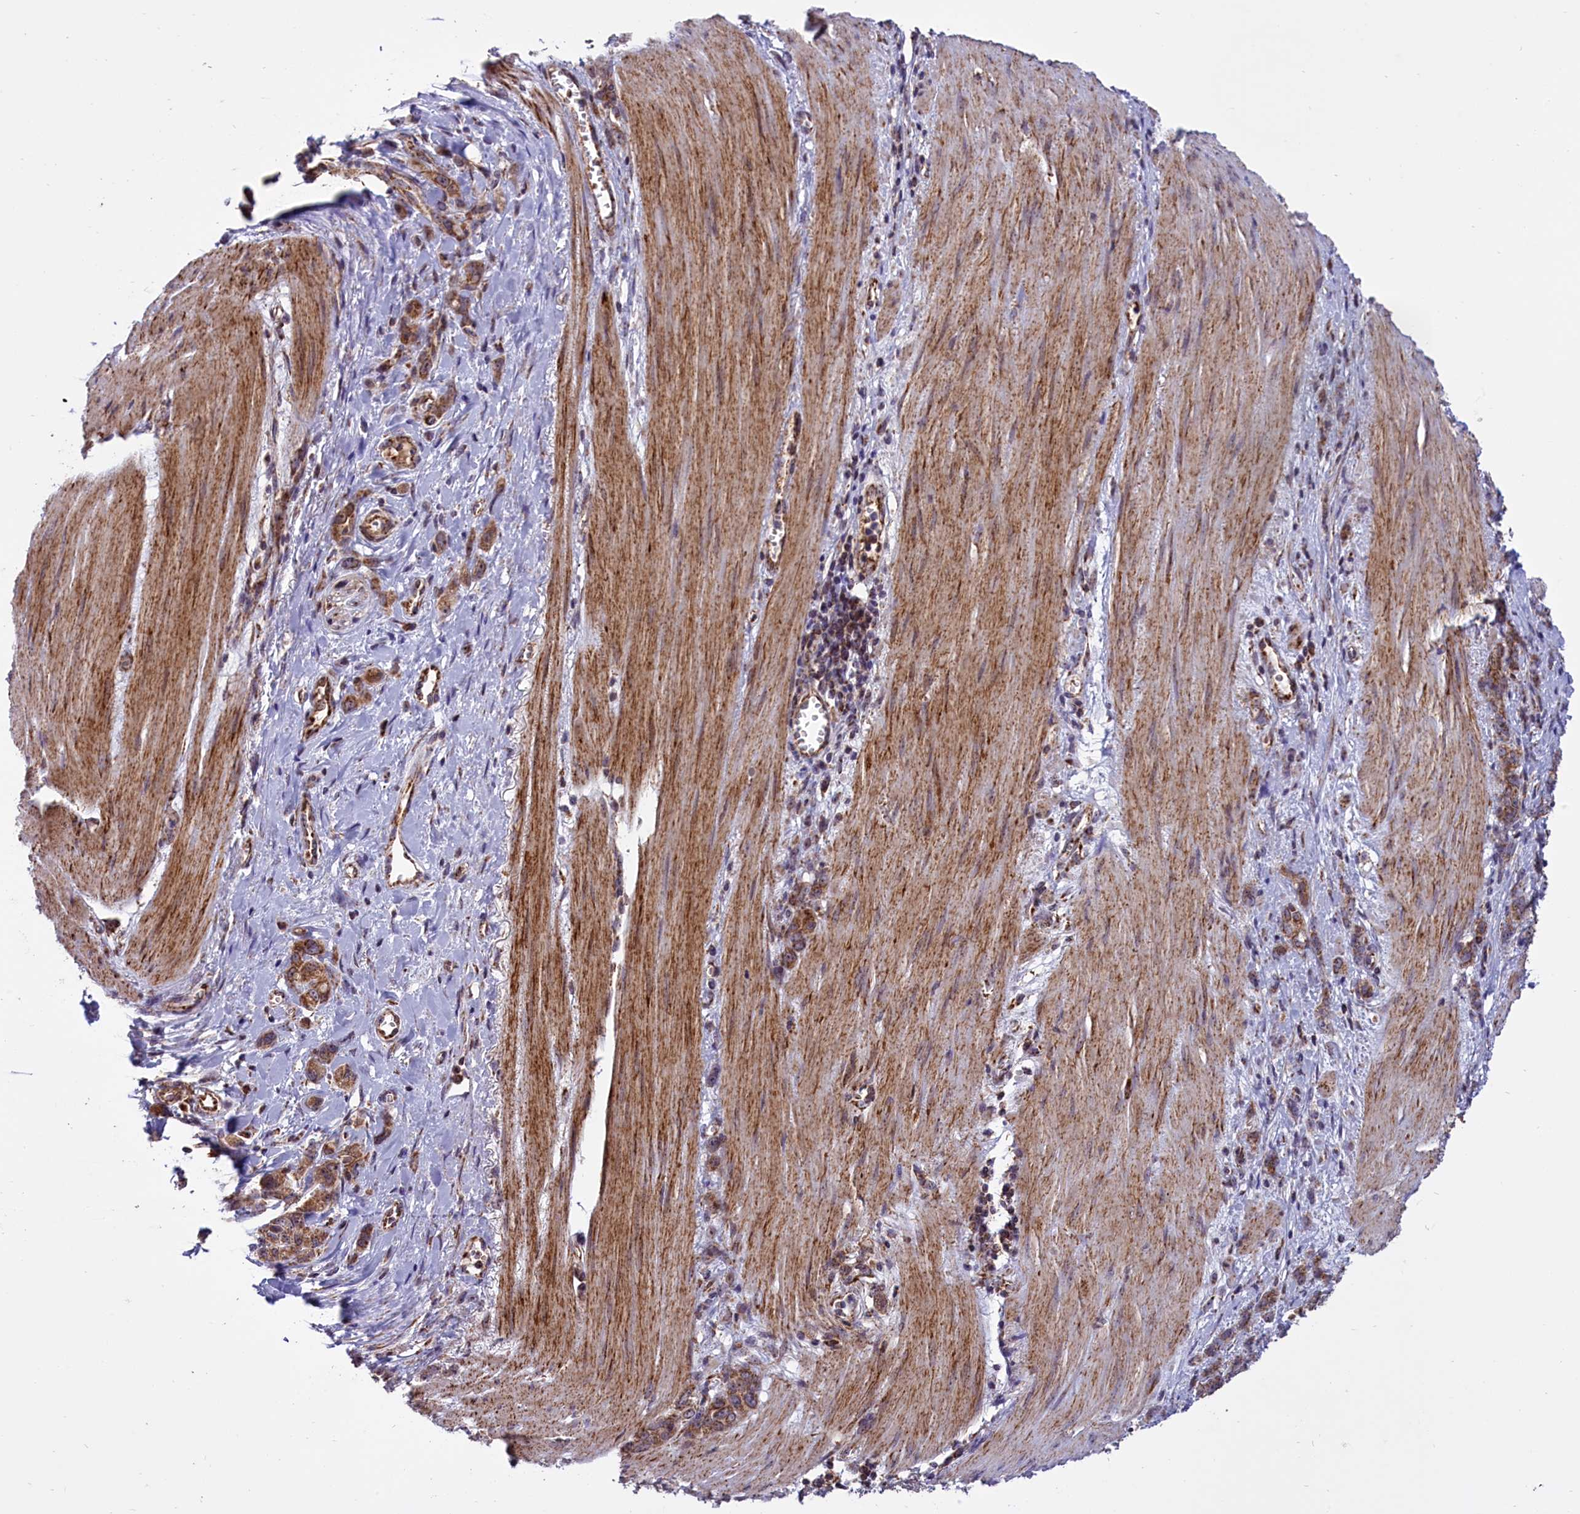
{"staining": {"intensity": "moderate", "quantity": ">75%", "location": "cytoplasmic/membranous"}, "tissue": "stomach cancer", "cell_type": "Tumor cells", "image_type": "cancer", "snomed": [{"axis": "morphology", "description": "Adenocarcinoma, NOS"}, {"axis": "topography", "description": "Stomach"}], "caption": "Human stomach adenocarcinoma stained with a brown dye shows moderate cytoplasmic/membranous positive positivity in about >75% of tumor cells.", "gene": "NDUFS5", "patient": {"sex": "female", "age": 76}}